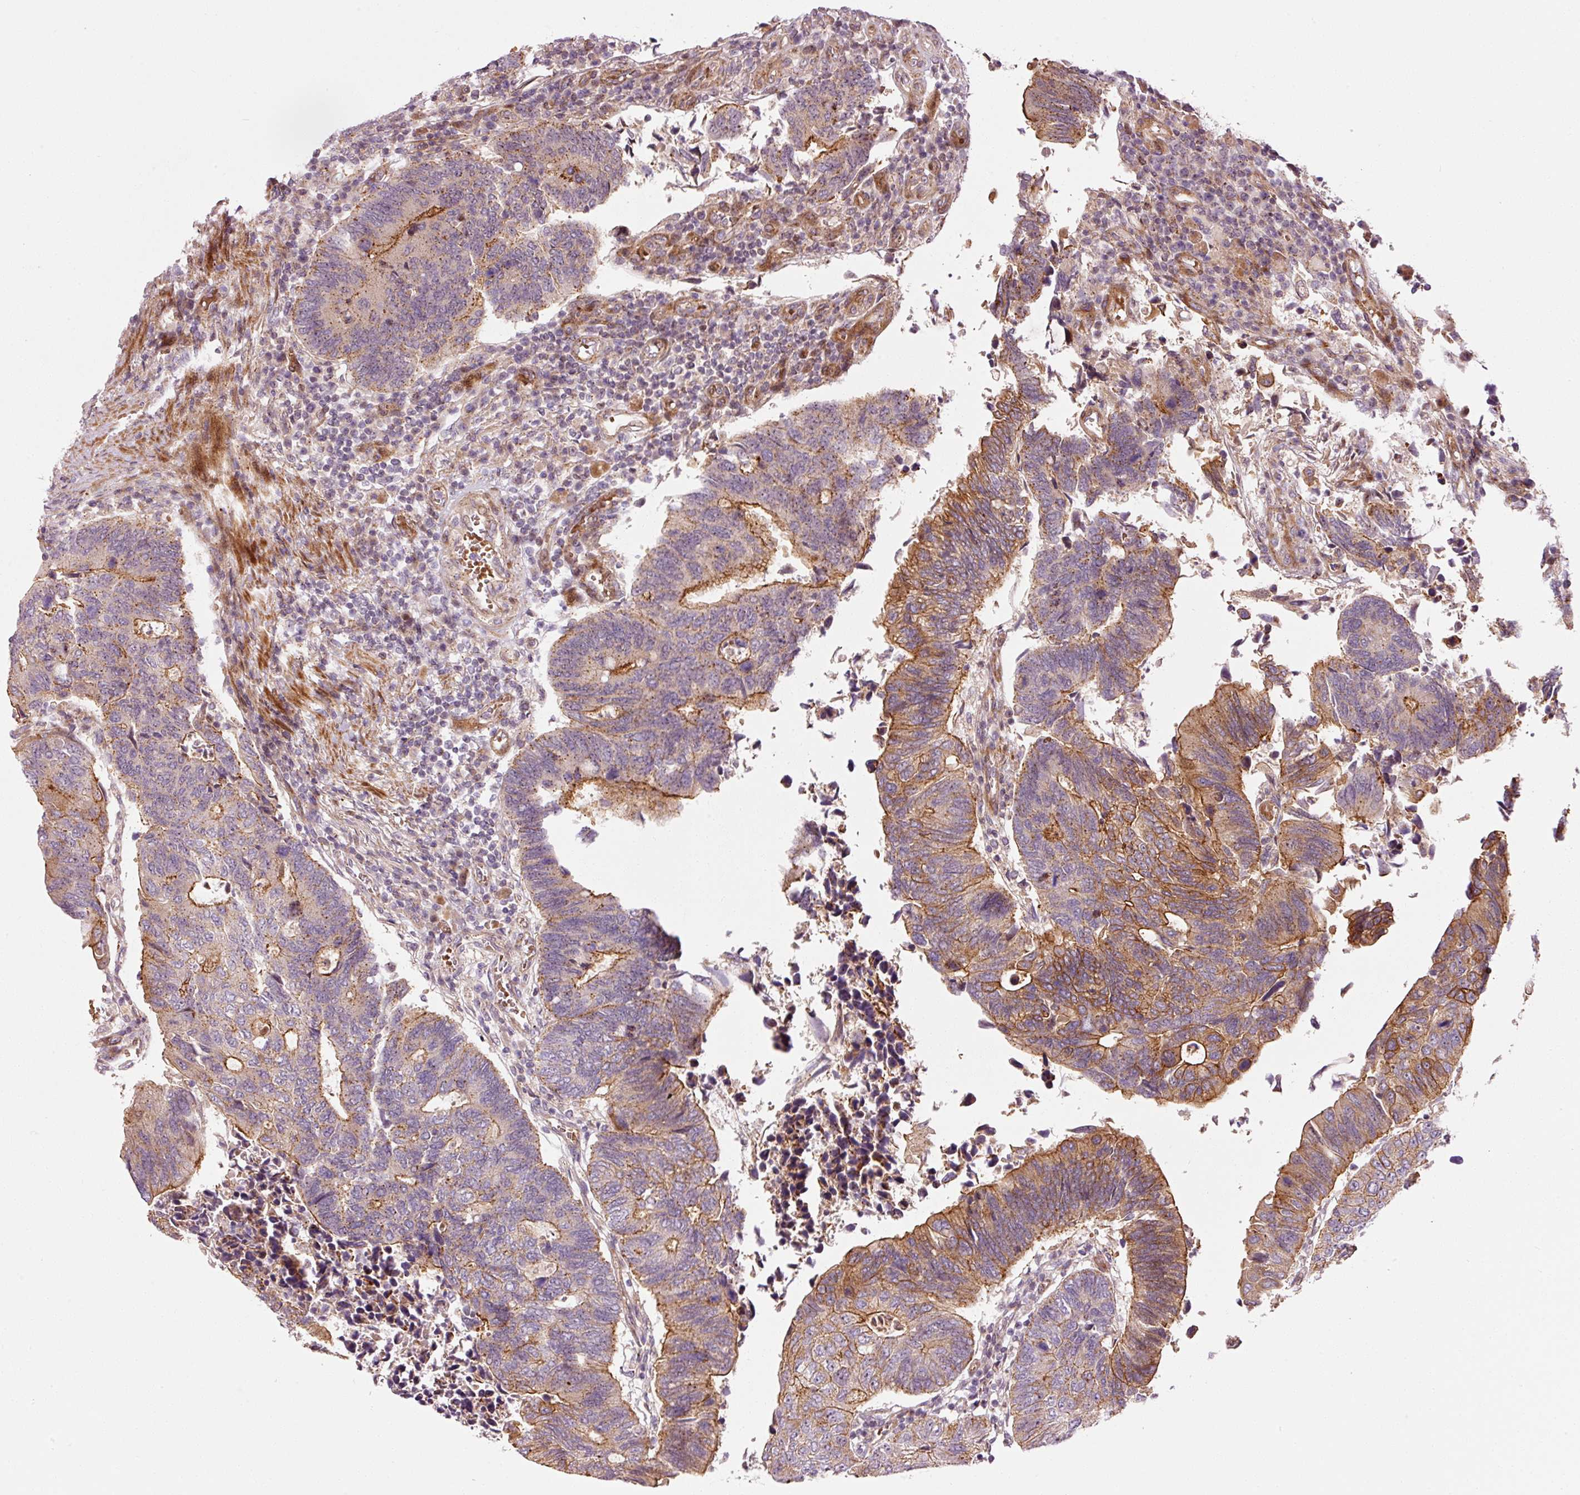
{"staining": {"intensity": "moderate", "quantity": "25%-75%", "location": "cytoplasmic/membranous"}, "tissue": "colorectal cancer", "cell_type": "Tumor cells", "image_type": "cancer", "snomed": [{"axis": "morphology", "description": "Adenocarcinoma, NOS"}, {"axis": "topography", "description": "Colon"}], "caption": "A micrograph of human colorectal cancer stained for a protein shows moderate cytoplasmic/membranous brown staining in tumor cells.", "gene": "ANKRD20A1", "patient": {"sex": "male", "age": 87}}